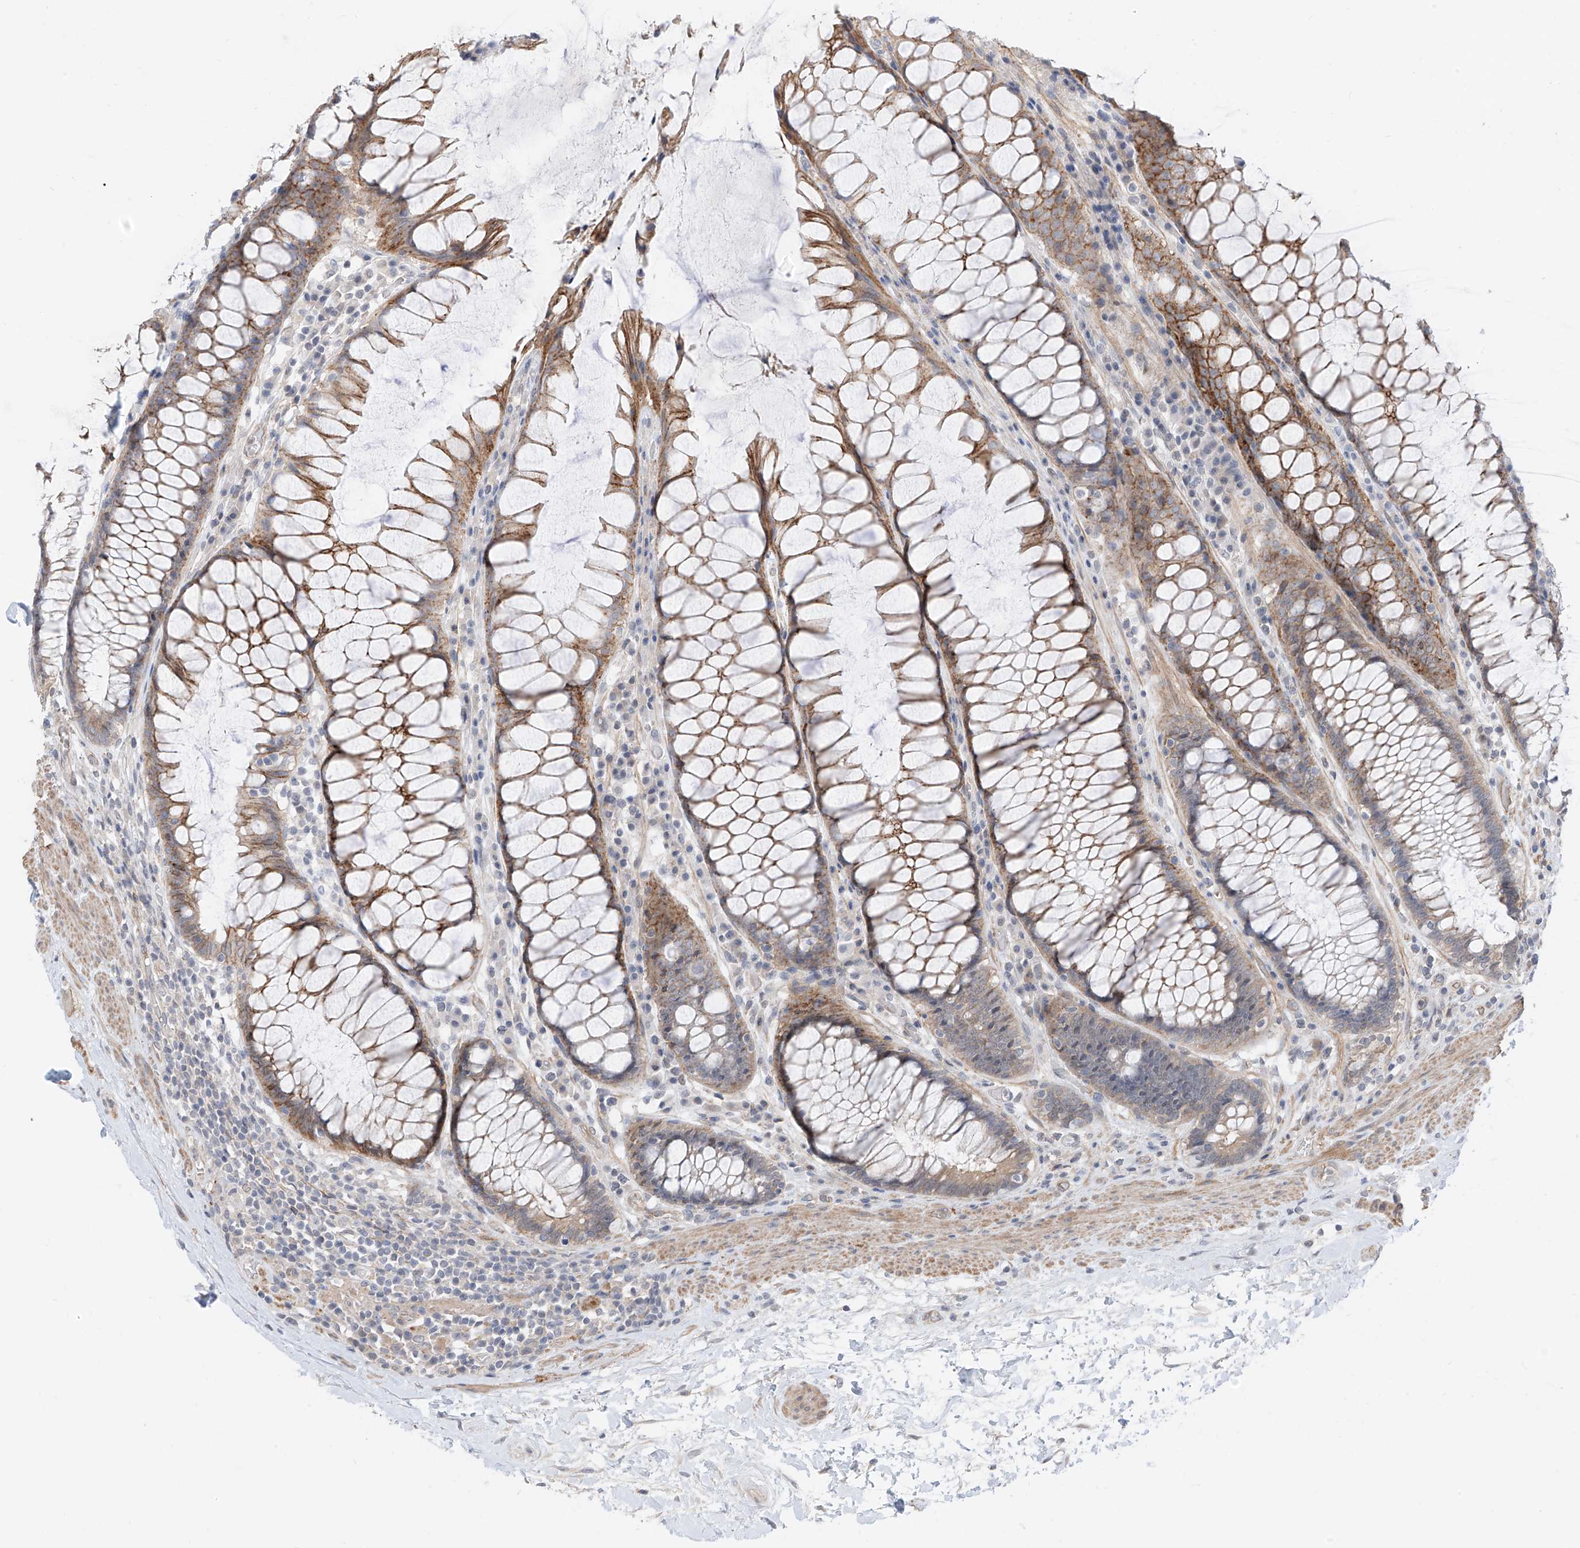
{"staining": {"intensity": "moderate", "quantity": "25%-75%", "location": "cytoplasmic/membranous"}, "tissue": "rectum", "cell_type": "Glandular cells", "image_type": "normal", "snomed": [{"axis": "morphology", "description": "Normal tissue, NOS"}, {"axis": "topography", "description": "Rectum"}], "caption": "The micrograph reveals staining of benign rectum, revealing moderate cytoplasmic/membranous protein staining (brown color) within glandular cells.", "gene": "ABLIM2", "patient": {"sex": "male", "age": 64}}